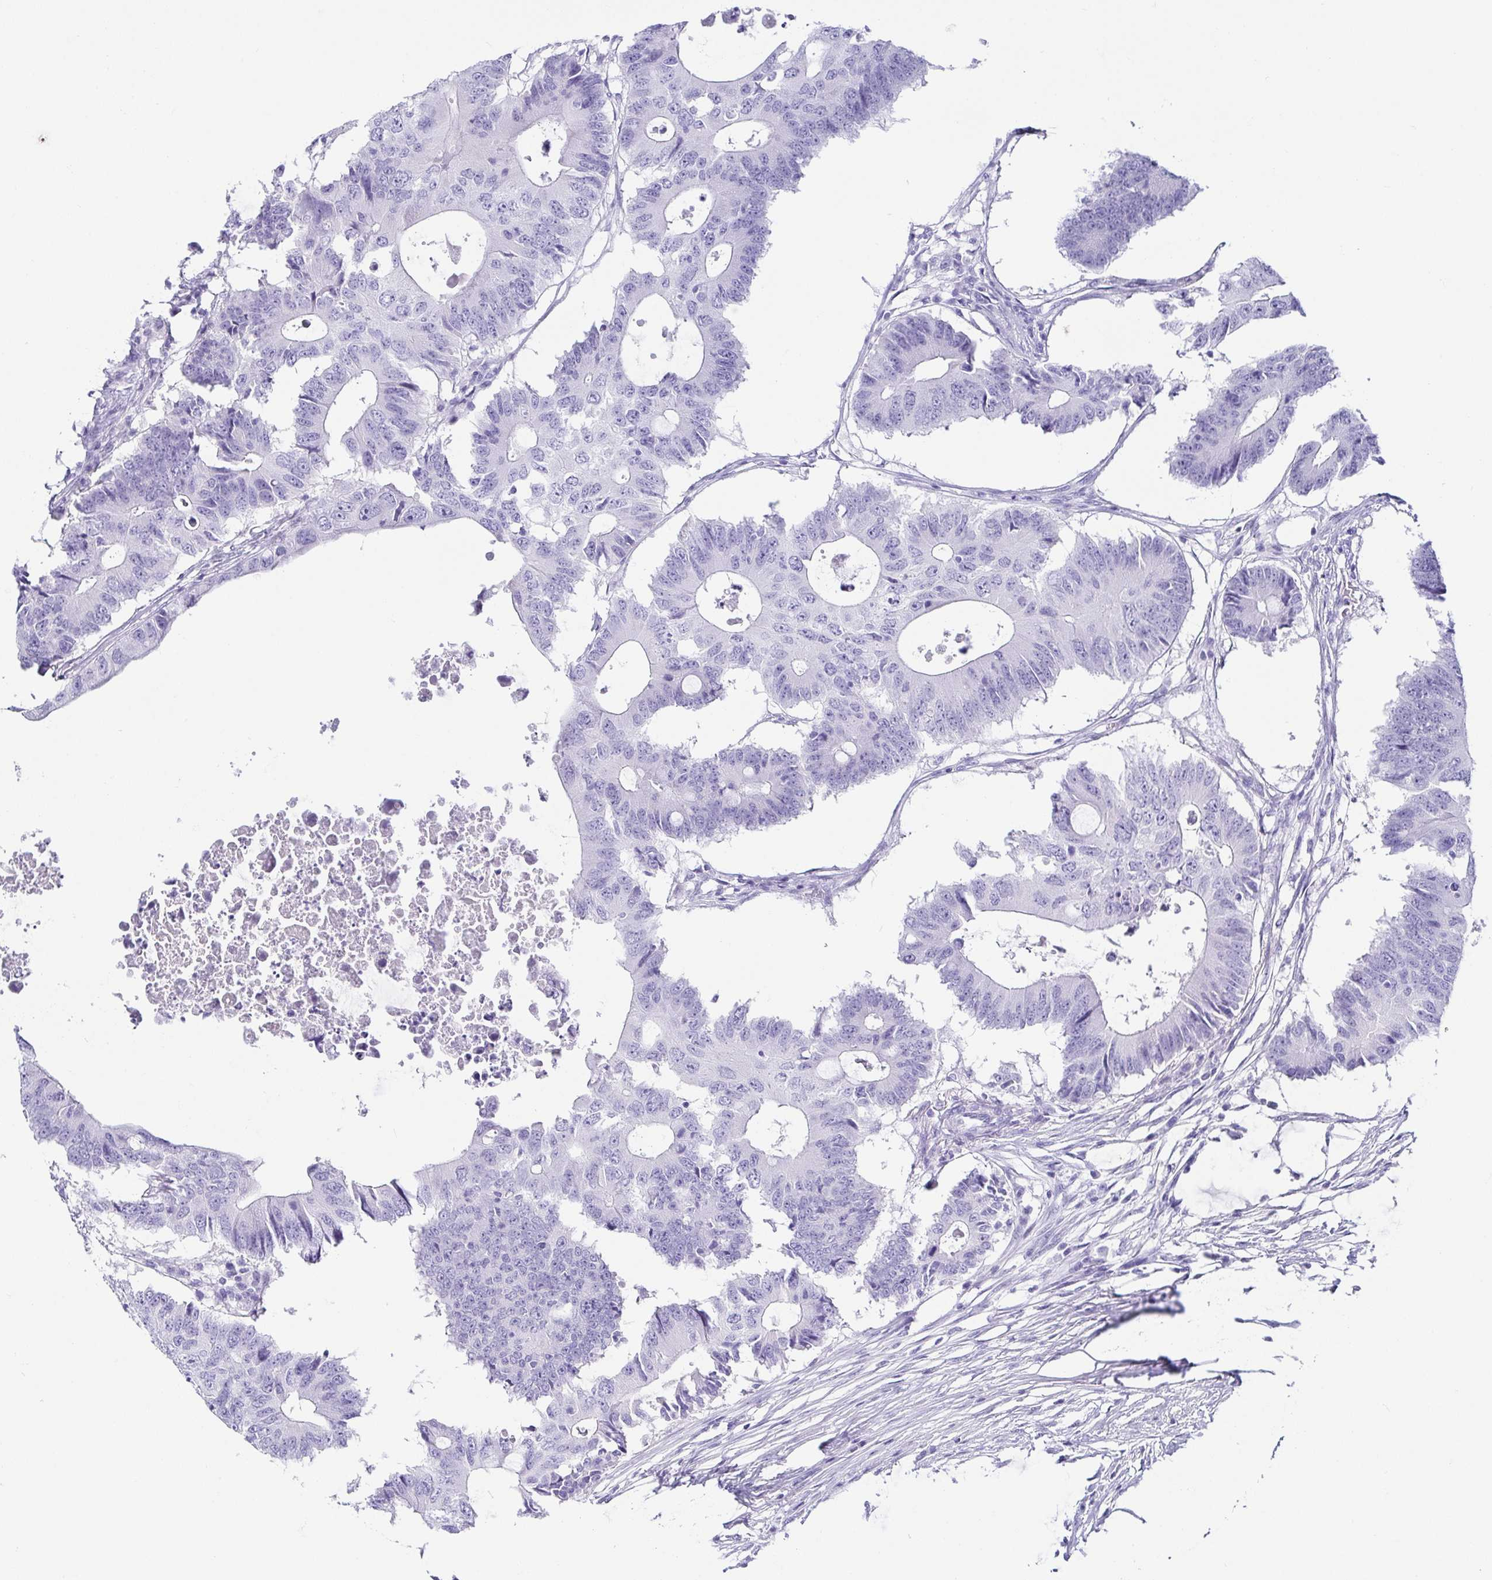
{"staining": {"intensity": "negative", "quantity": "none", "location": "none"}, "tissue": "colorectal cancer", "cell_type": "Tumor cells", "image_type": "cancer", "snomed": [{"axis": "morphology", "description": "Adenocarcinoma, NOS"}, {"axis": "topography", "description": "Colon"}], "caption": "Tumor cells are negative for protein expression in human adenocarcinoma (colorectal).", "gene": "CD164L2", "patient": {"sex": "male", "age": 71}}